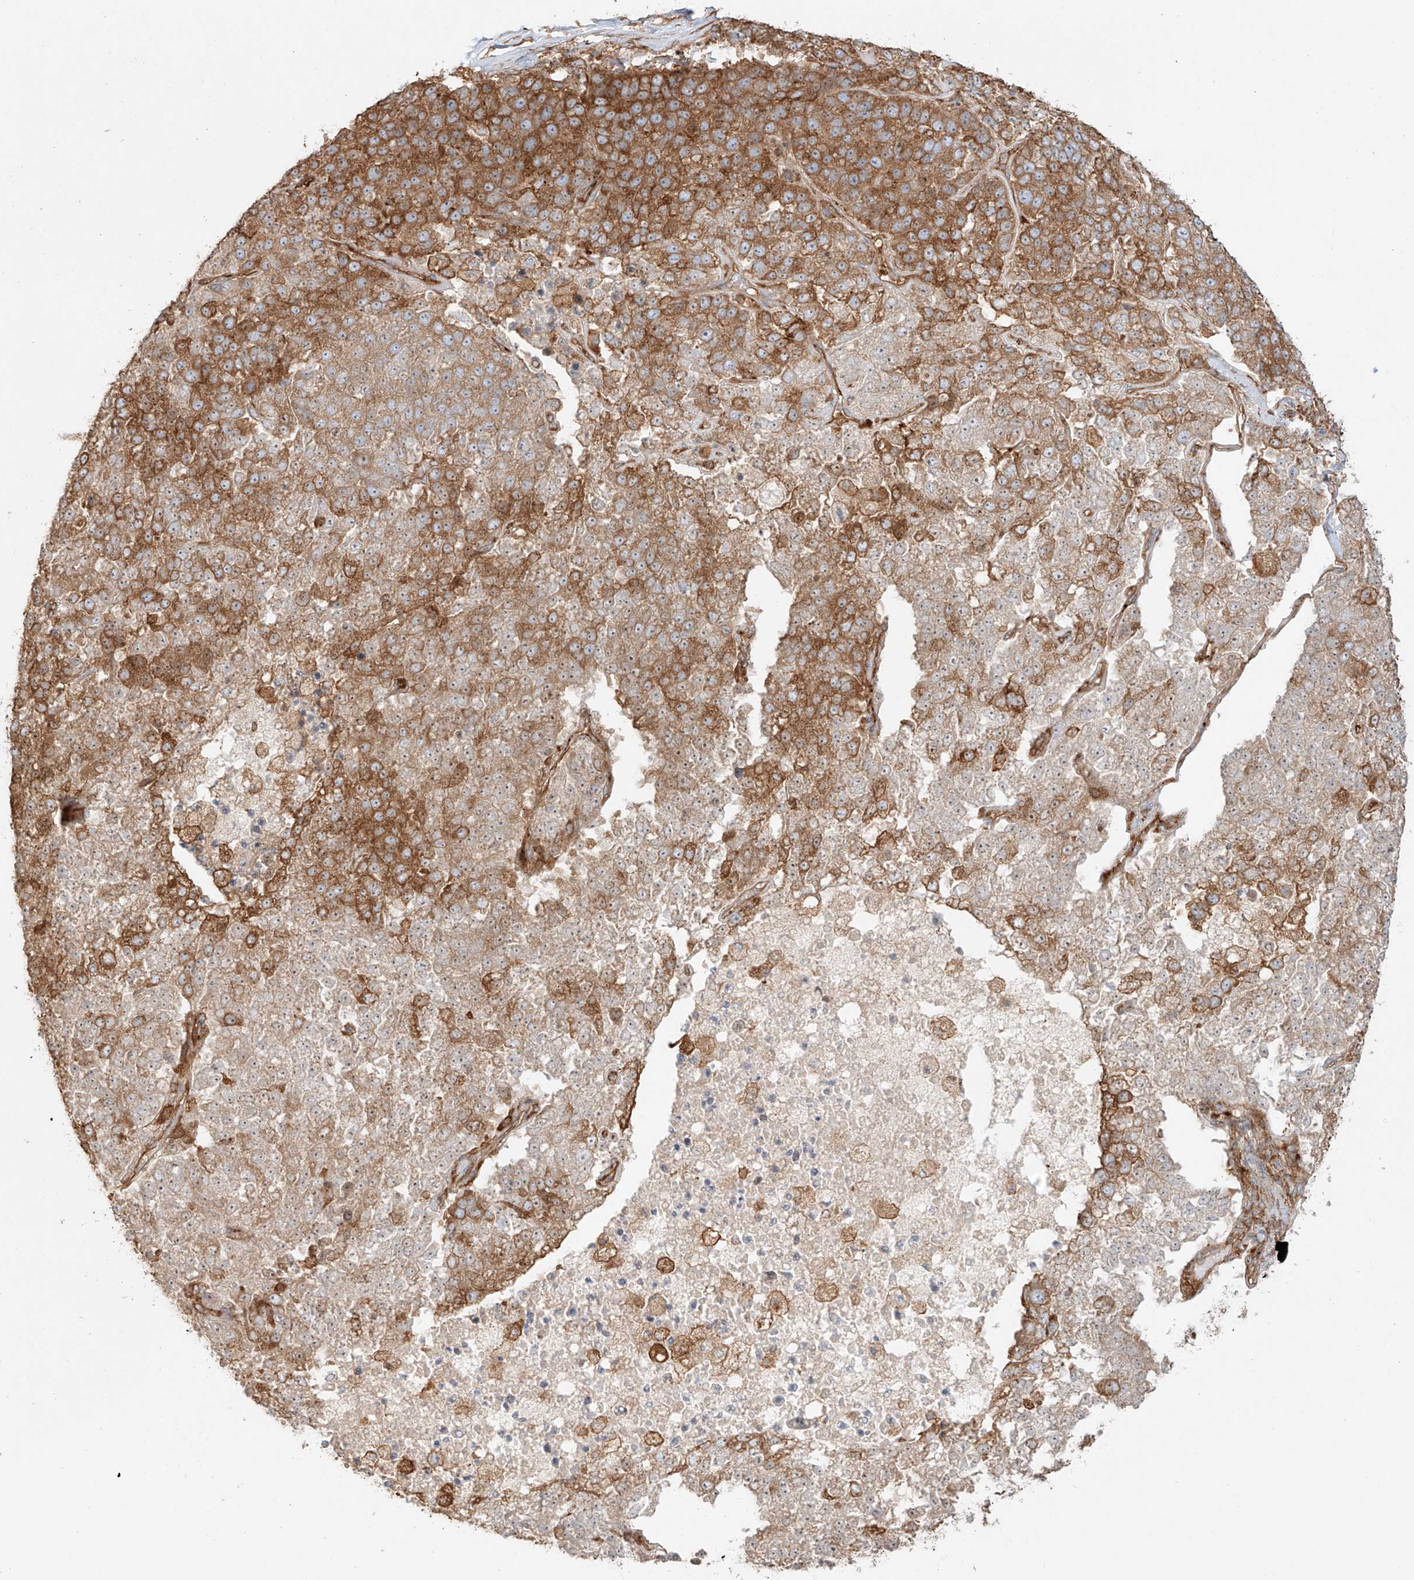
{"staining": {"intensity": "moderate", "quantity": ">75%", "location": "cytoplasmic/membranous"}, "tissue": "pancreatic cancer", "cell_type": "Tumor cells", "image_type": "cancer", "snomed": [{"axis": "morphology", "description": "Adenocarcinoma, NOS"}, {"axis": "topography", "description": "Pancreas"}], "caption": "Immunohistochemistry (IHC) of human pancreatic cancer (adenocarcinoma) displays medium levels of moderate cytoplasmic/membranous positivity in about >75% of tumor cells. (Stains: DAB (3,3'-diaminobenzidine) in brown, nuclei in blue, Microscopy: brightfield microscopy at high magnification).", "gene": "SNX9", "patient": {"sex": "female", "age": 61}}